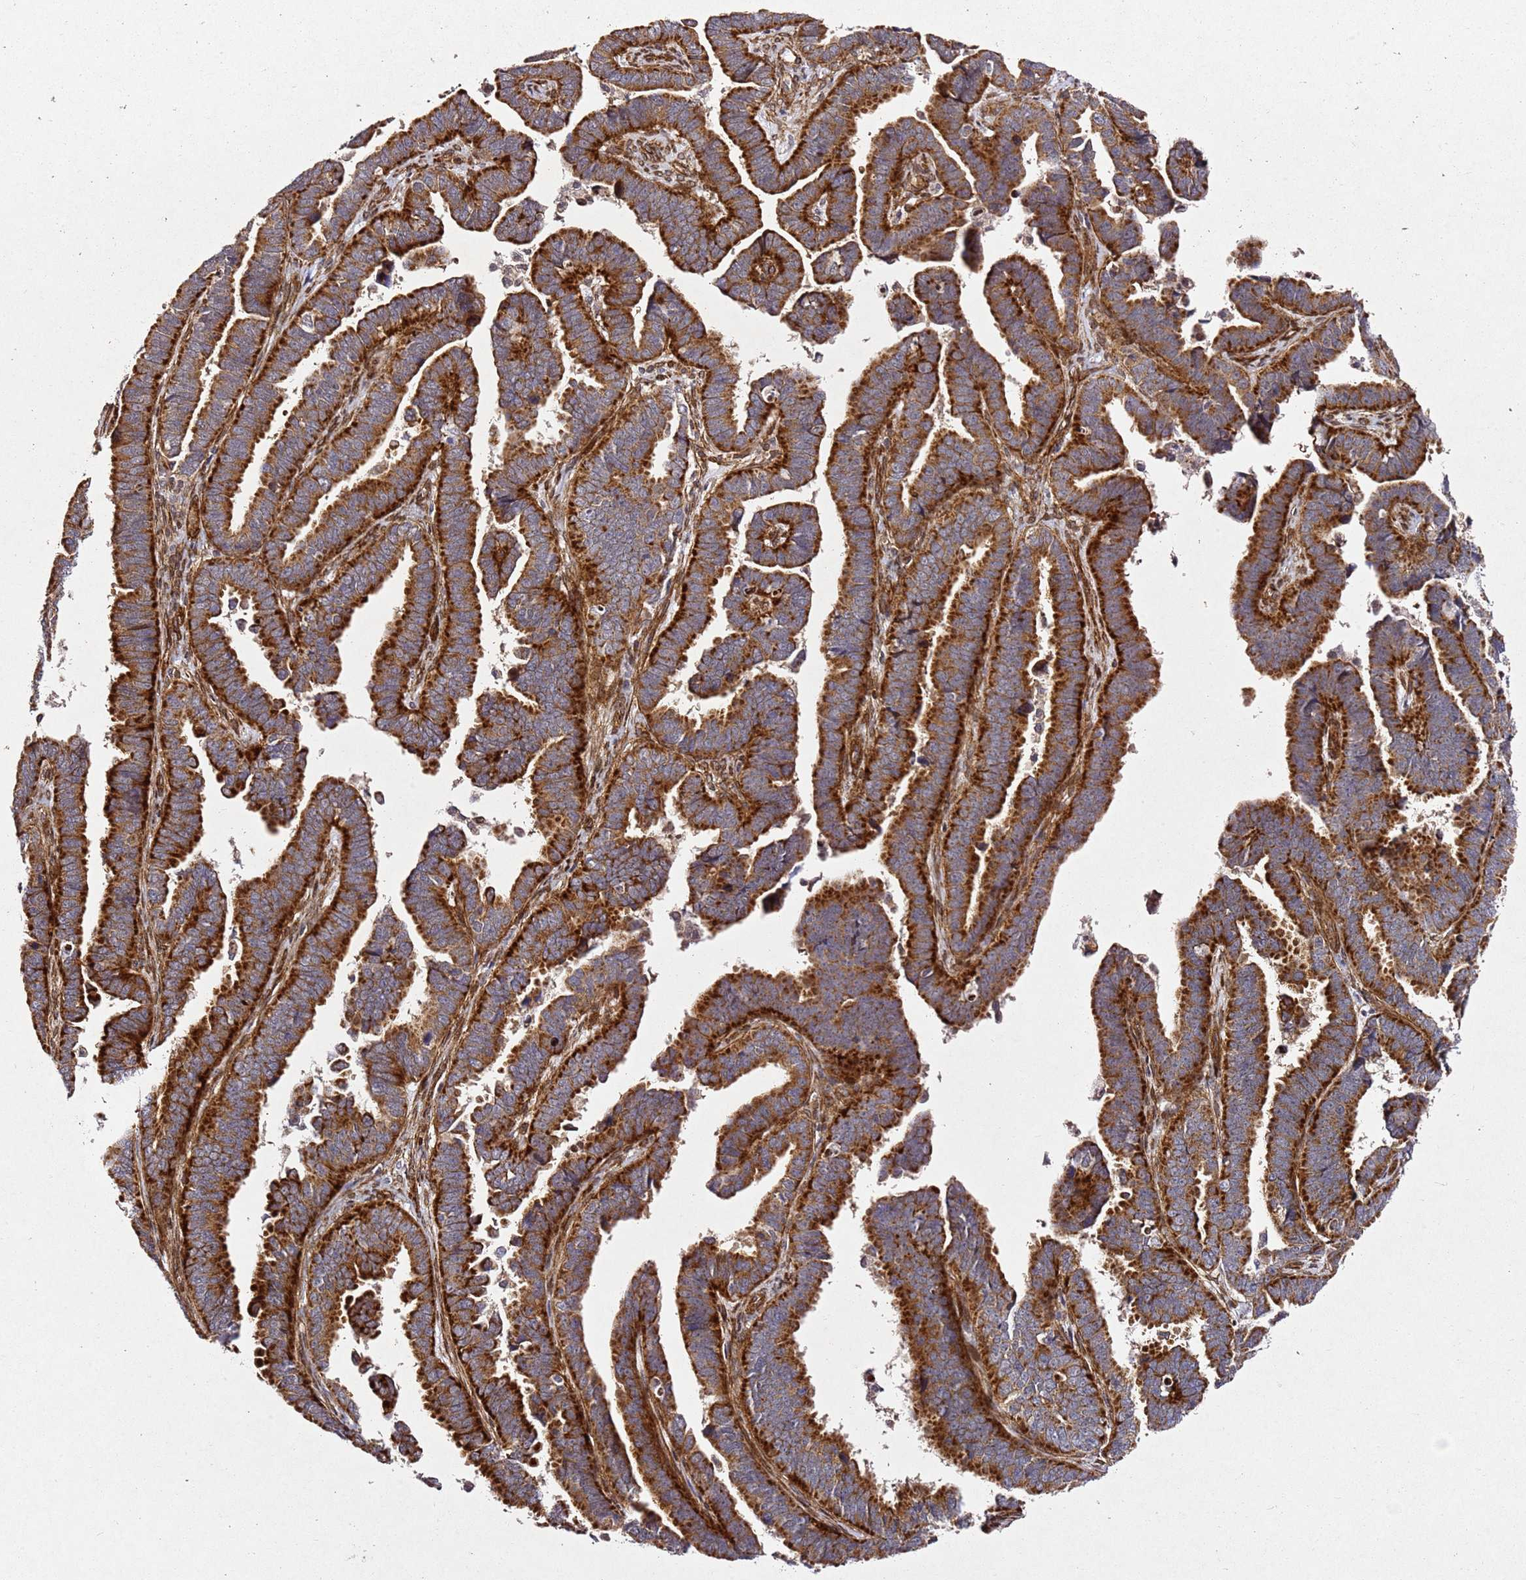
{"staining": {"intensity": "strong", "quantity": ">75%", "location": "cytoplasmic/membranous"}, "tissue": "endometrial cancer", "cell_type": "Tumor cells", "image_type": "cancer", "snomed": [{"axis": "morphology", "description": "Adenocarcinoma, NOS"}, {"axis": "topography", "description": "Endometrium"}], "caption": "Tumor cells exhibit strong cytoplasmic/membranous staining in approximately >75% of cells in endometrial adenocarcinoma.", "gene": "ZNF296", "patient": {"sex": "female", "age": 75}}